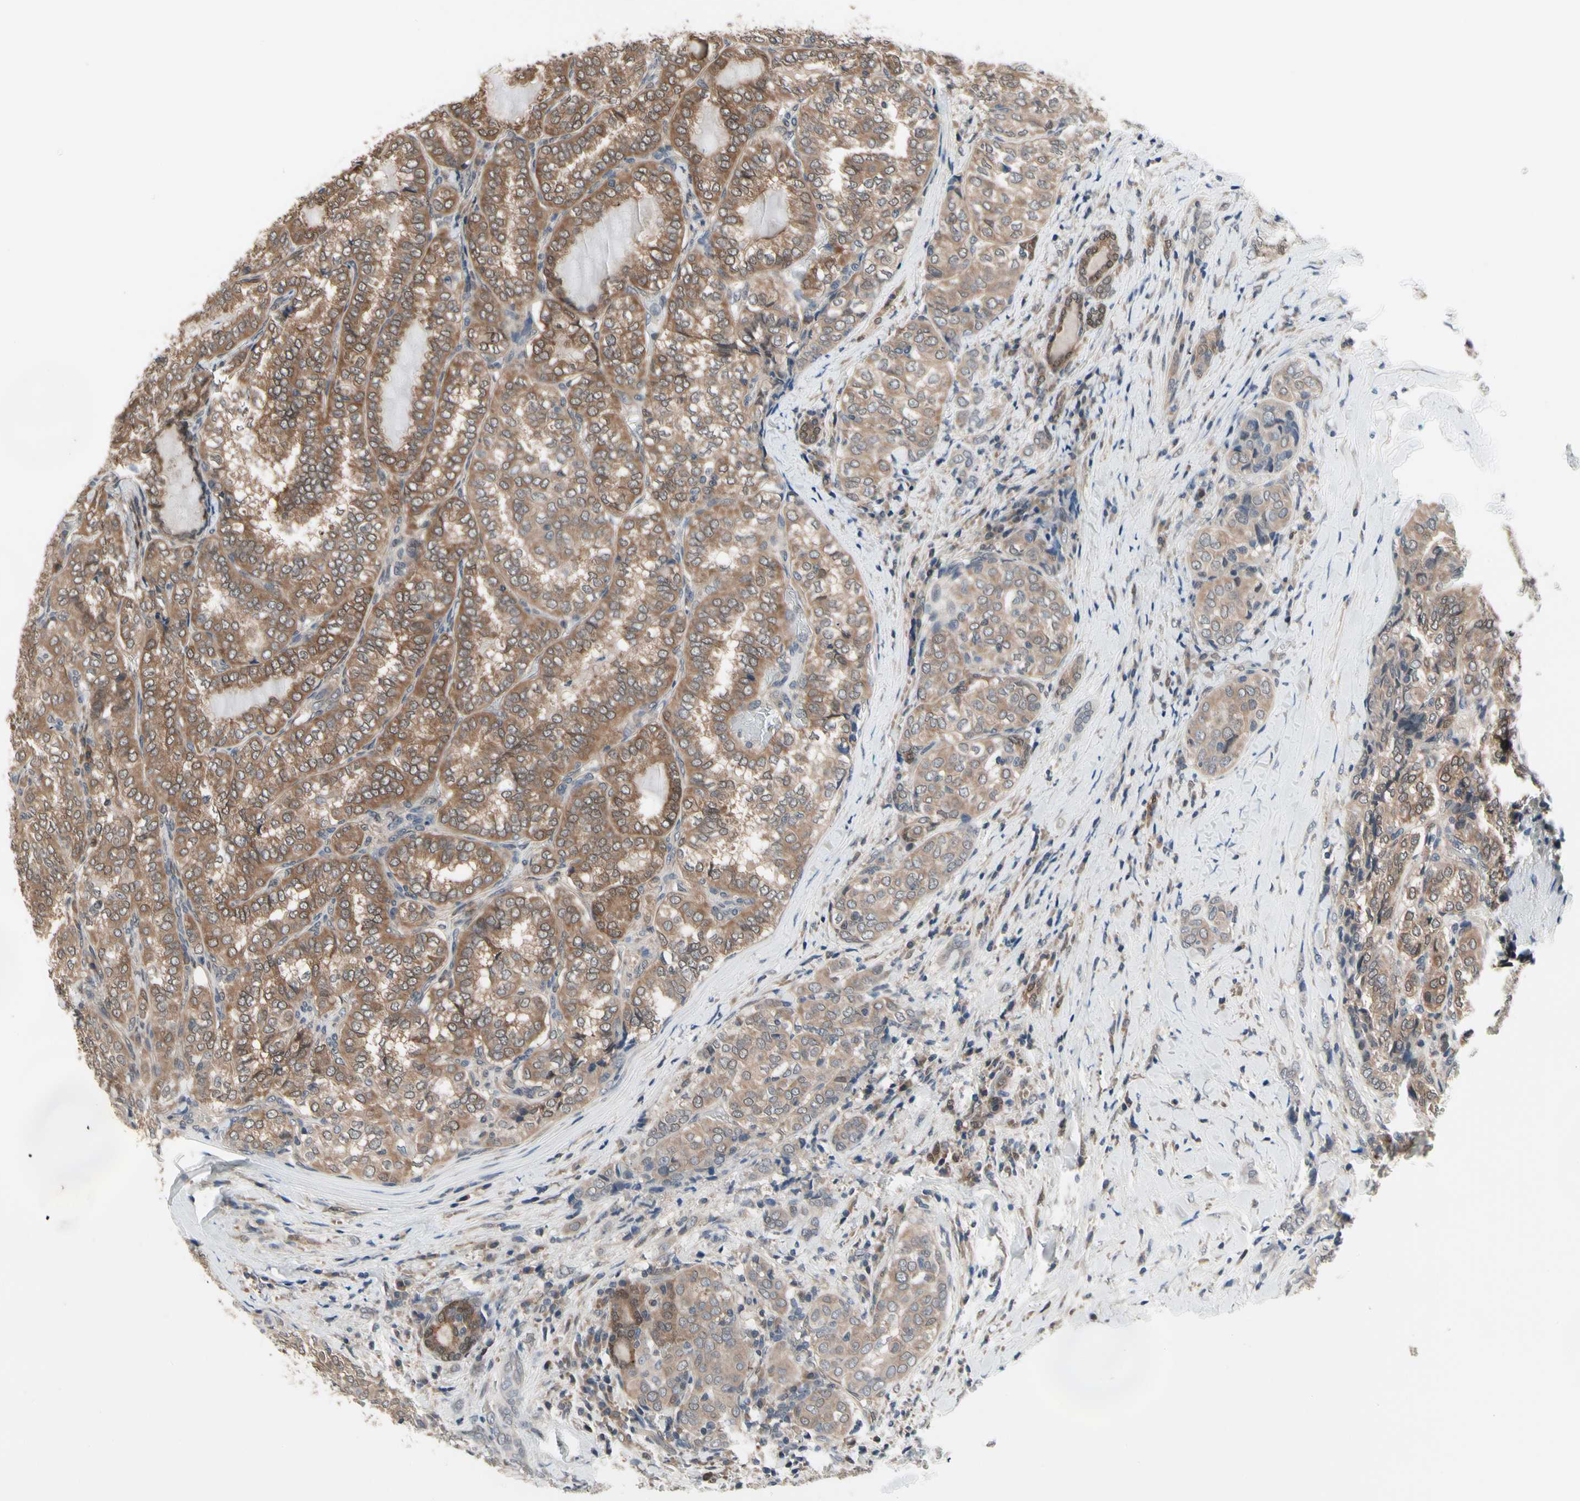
{"staining": {"intensity": "moderate", "quantity": ">75%", "location": "cytoplasmic/membranous"}, "tissue": "thyroid cancer", "cell_type": "Tumor cells", "image_type": "cancer", "snomed": [{"axis": "morphology", "description": "Normal tissue, NOS"}, {"axis": "morphology", "description": "Papillary adenocarcinoma, NOS"}, {"axis": "topography", "description": "Thyroid gland"}], "caption": "The image demonstrates immunohistochemical staining of thyroid cancer. There is moderate cytoplasmic/membranous expression is present in approximately >75% of tumor cells.", "gene": "PRDX6", "patient": {"sex": "female", "age": 30}}